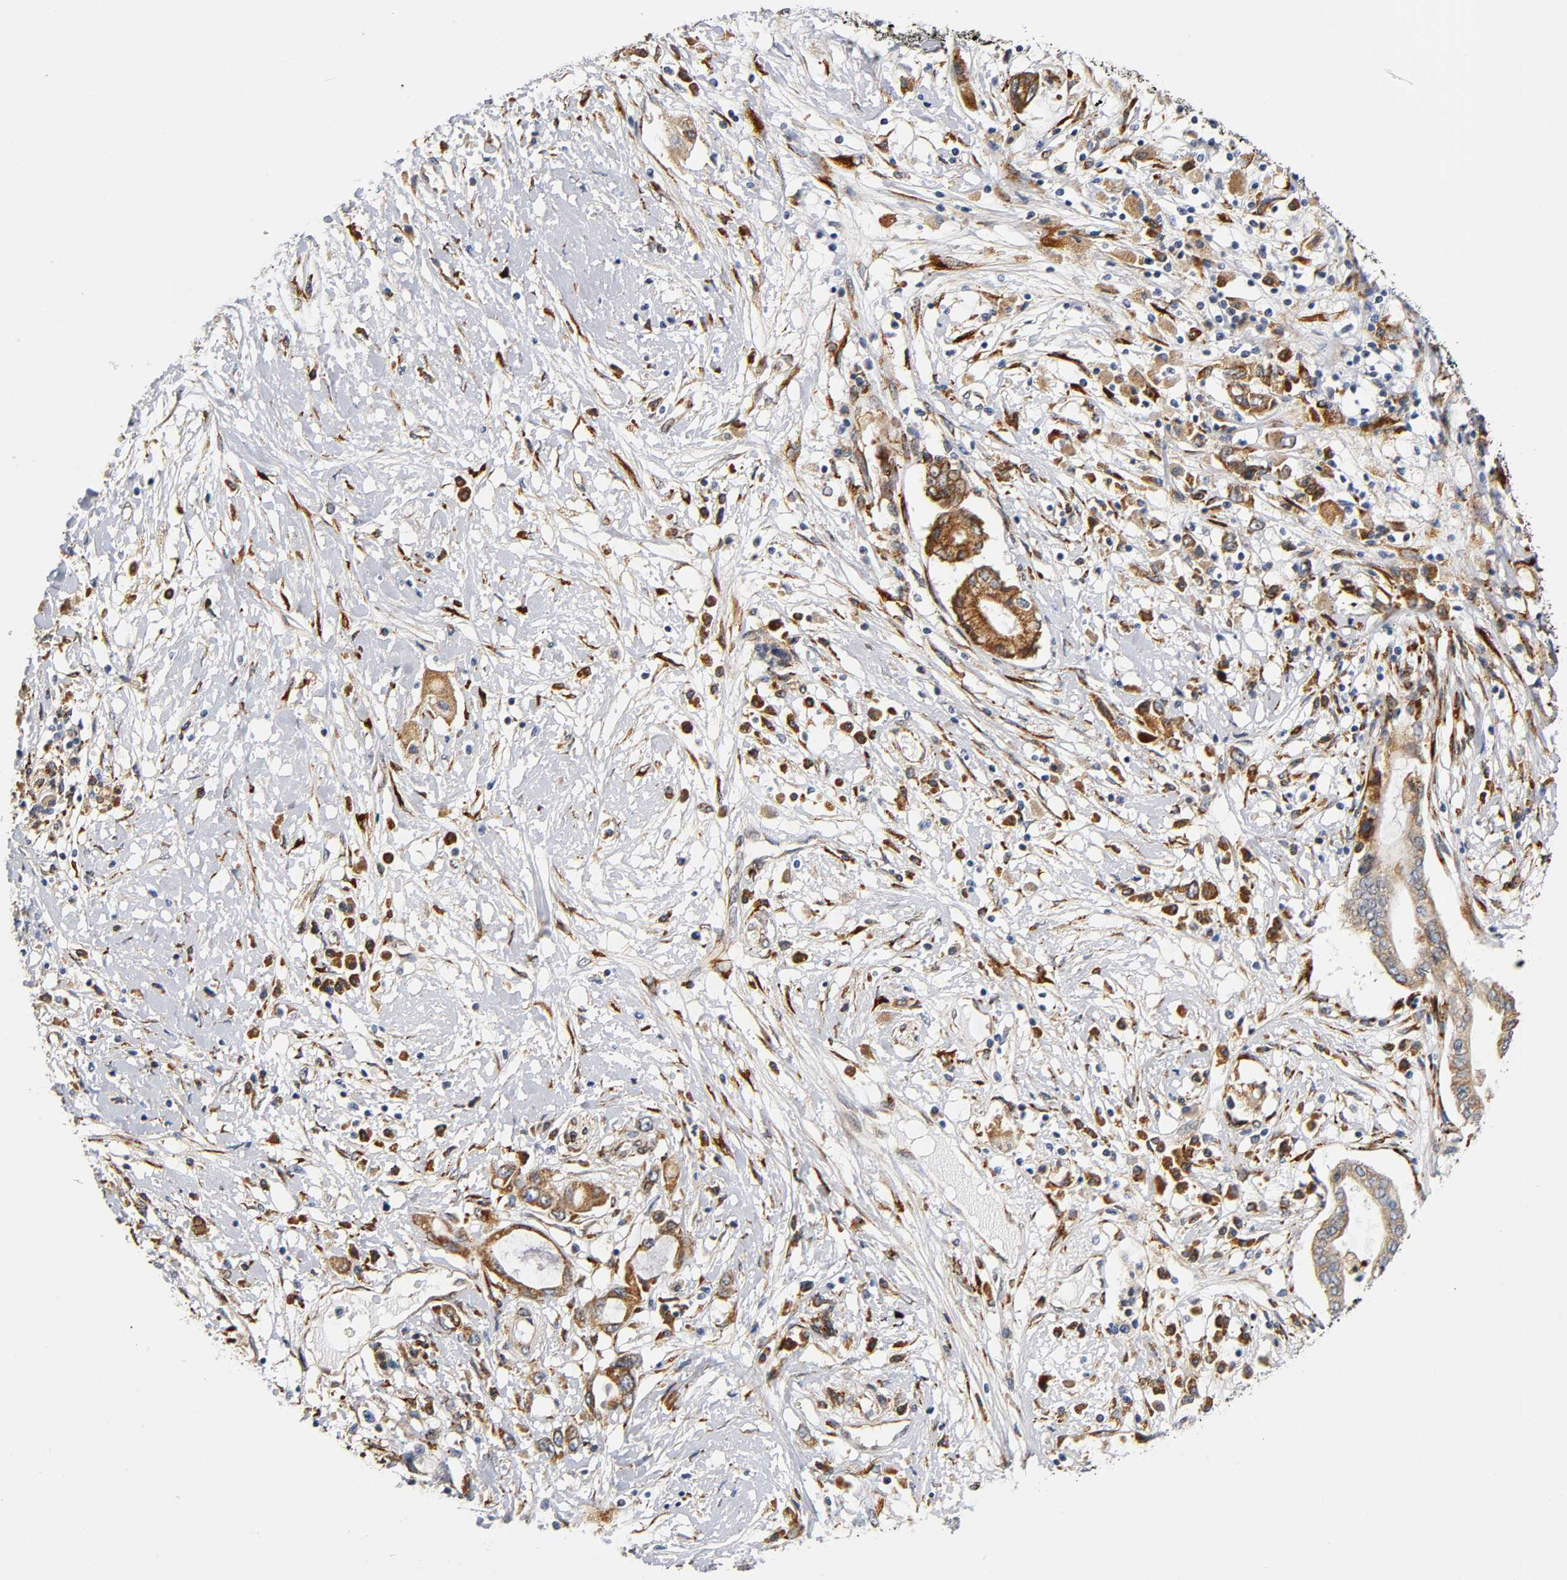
{"staining": {"intensity": "moderate", "quantity": ">75%", "location": "cytoplasmic/membranous"}, "tissue": "pancreatic cancer", "cell_type": "Tumor cells", "image_type": "cancer", "snomed": [{"axis": "morphology", "description": "Adenocarcinoma, NOS"}, {"axis": "topography", "description": "Pancreas"}], "caption": "The immunohistochemical stain labels moderate cytoplasmic/membranous expression in tumor cells of pancreatic adenocarcinoma tissue.", "gene": "SOS2", "patient": {"sex": "female", "age": 57}}